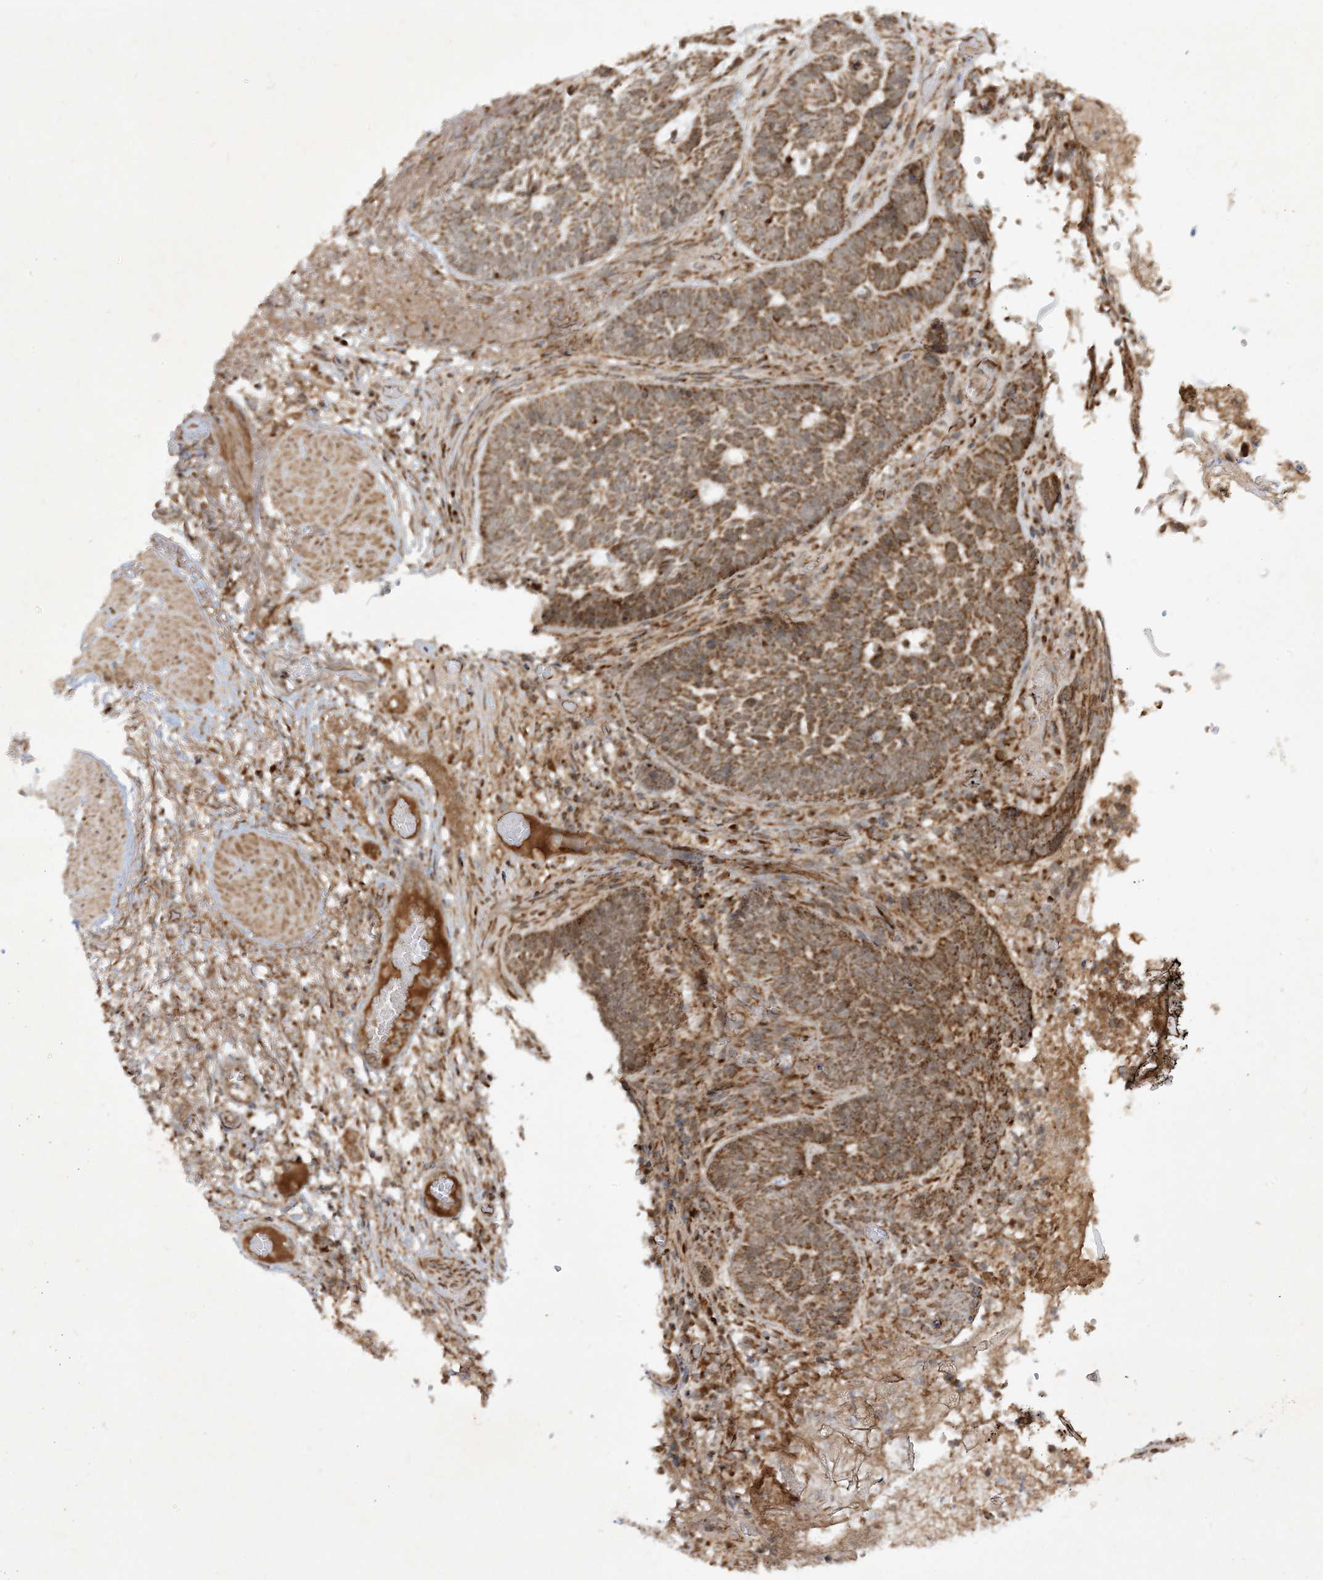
{"staining": {"intensity": "moderate", "quantity": ">75%", "location": "cytoplasmic/membranous"}, "tissue": "skin cancer", "cell_type": "Tumor cells", "image_type": "cancer", "snomed": [{"axis": "morphology", "description": "Normal tissue, NOS"}, {"axis": "morphology", "description": "Basal cell carcinoma"}, {"axis": "topography", "description": "Skin"}], "caption": "A histopathology image of human skin cancer (basal cell carcinoma) stained for a protein displays moderate cytoplasmic/membranous brown staining in tumor cells. The protein of interest is stained brown, and the nuclei are stained in blue (DAB IHC with brightfield microscopy, high magnification).", "gene": "NDUFAF3", "patient": {"sex": "male", "age": 64}}